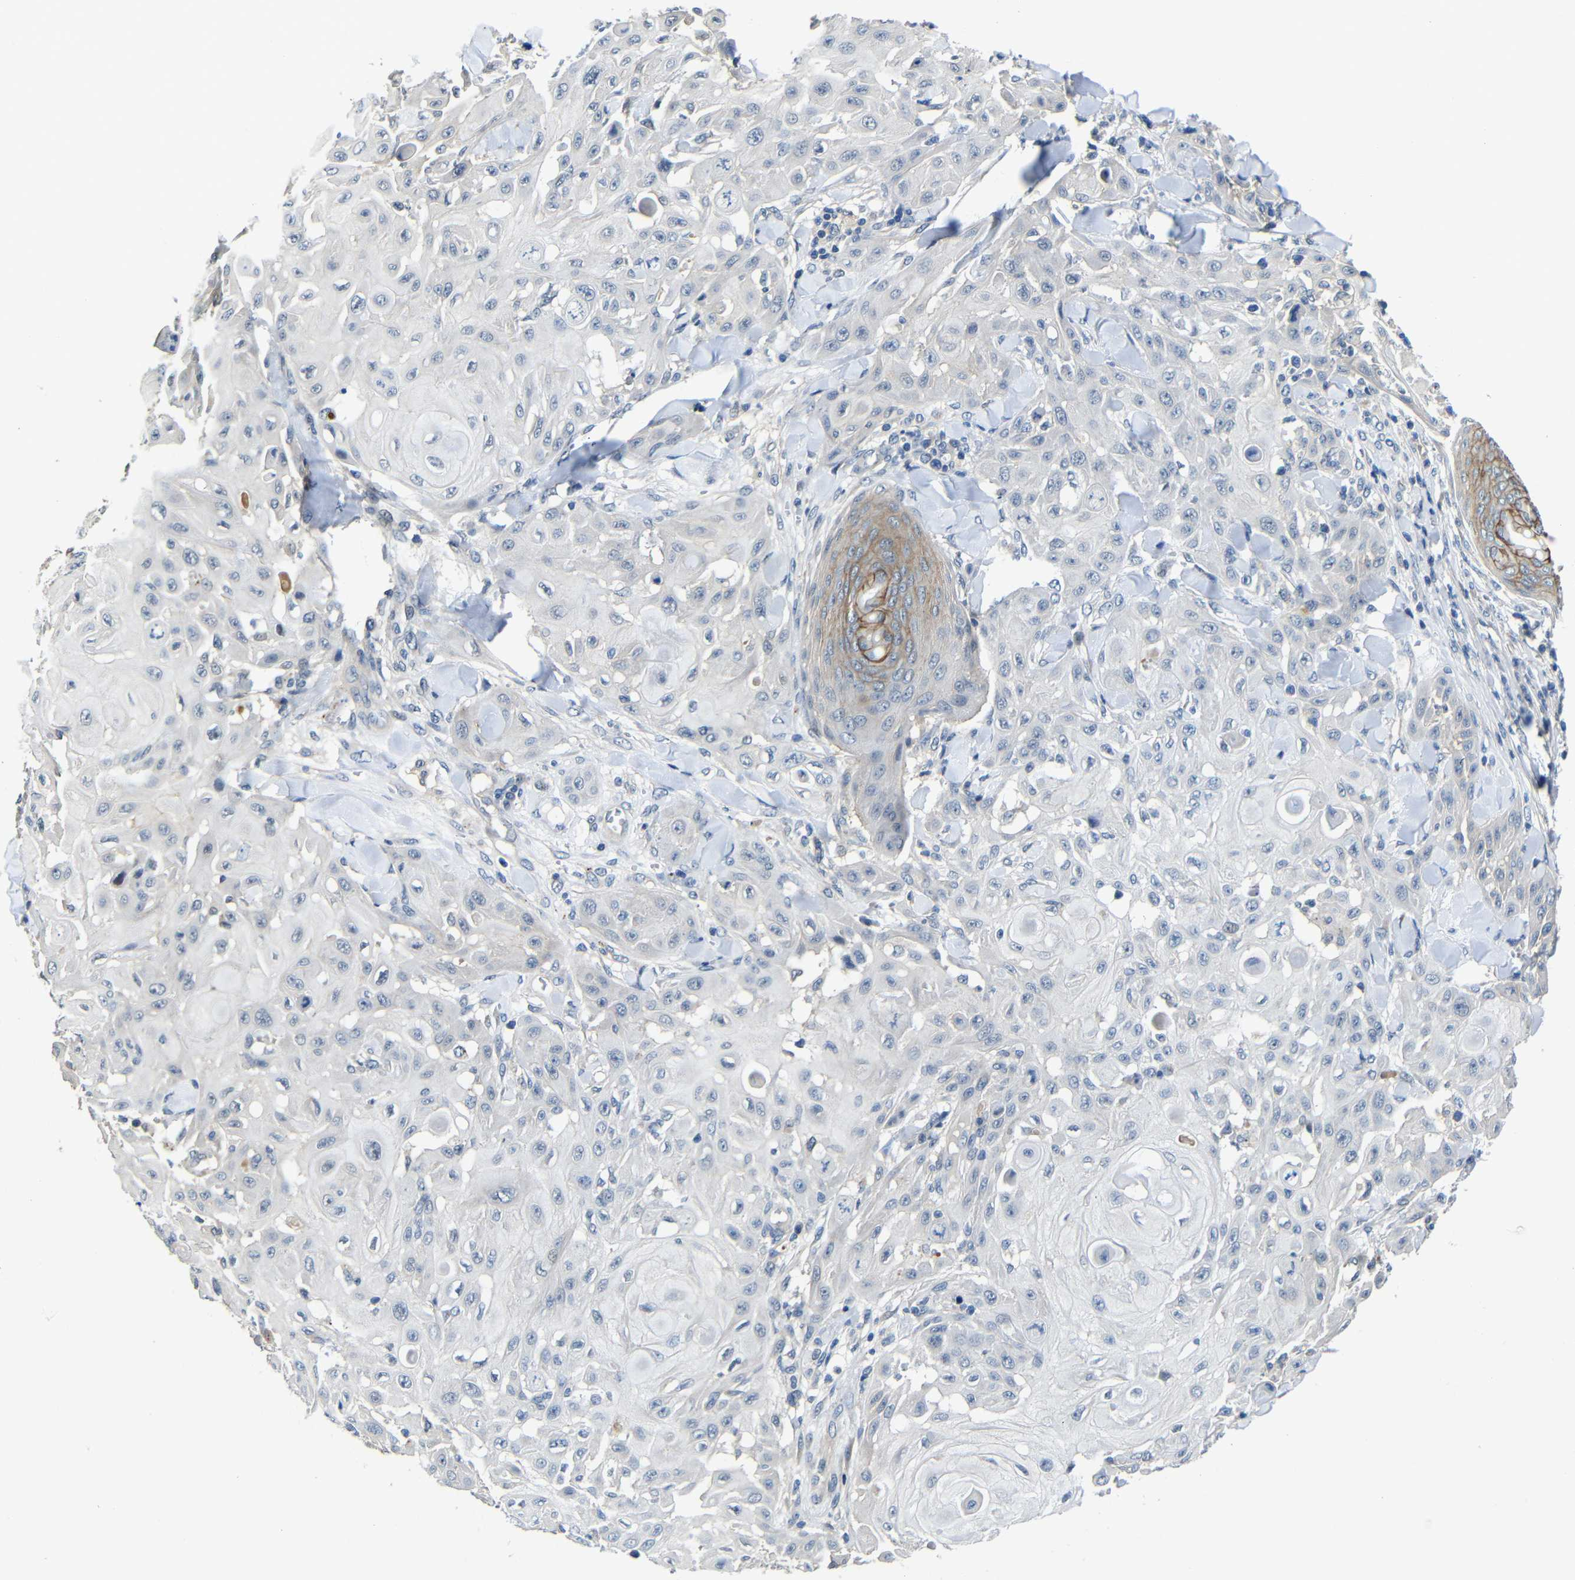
{"staining": {"intensity": "moderate", "quantity": "<25%", "location": "cytoplasmic/membranous"}, "tissue": "skin cancer", "cell_type": "Tumor cells", "image_type": "cancer", "snomed": [{"axis": "morphology", "description": "Squamous cell carcinoma, NOS"}, {"axis": "topography", "description": "Skin"}], "caption": "Protein staining exhibits moderate cytoplasmic/membranous staining in approximately <25% of tumor cells in skin cancer. (Brightfield microscopy of DAB IHC at high magnification).", "gene": "ZNF90", "patient": {"sex": "male", "age": 24}}